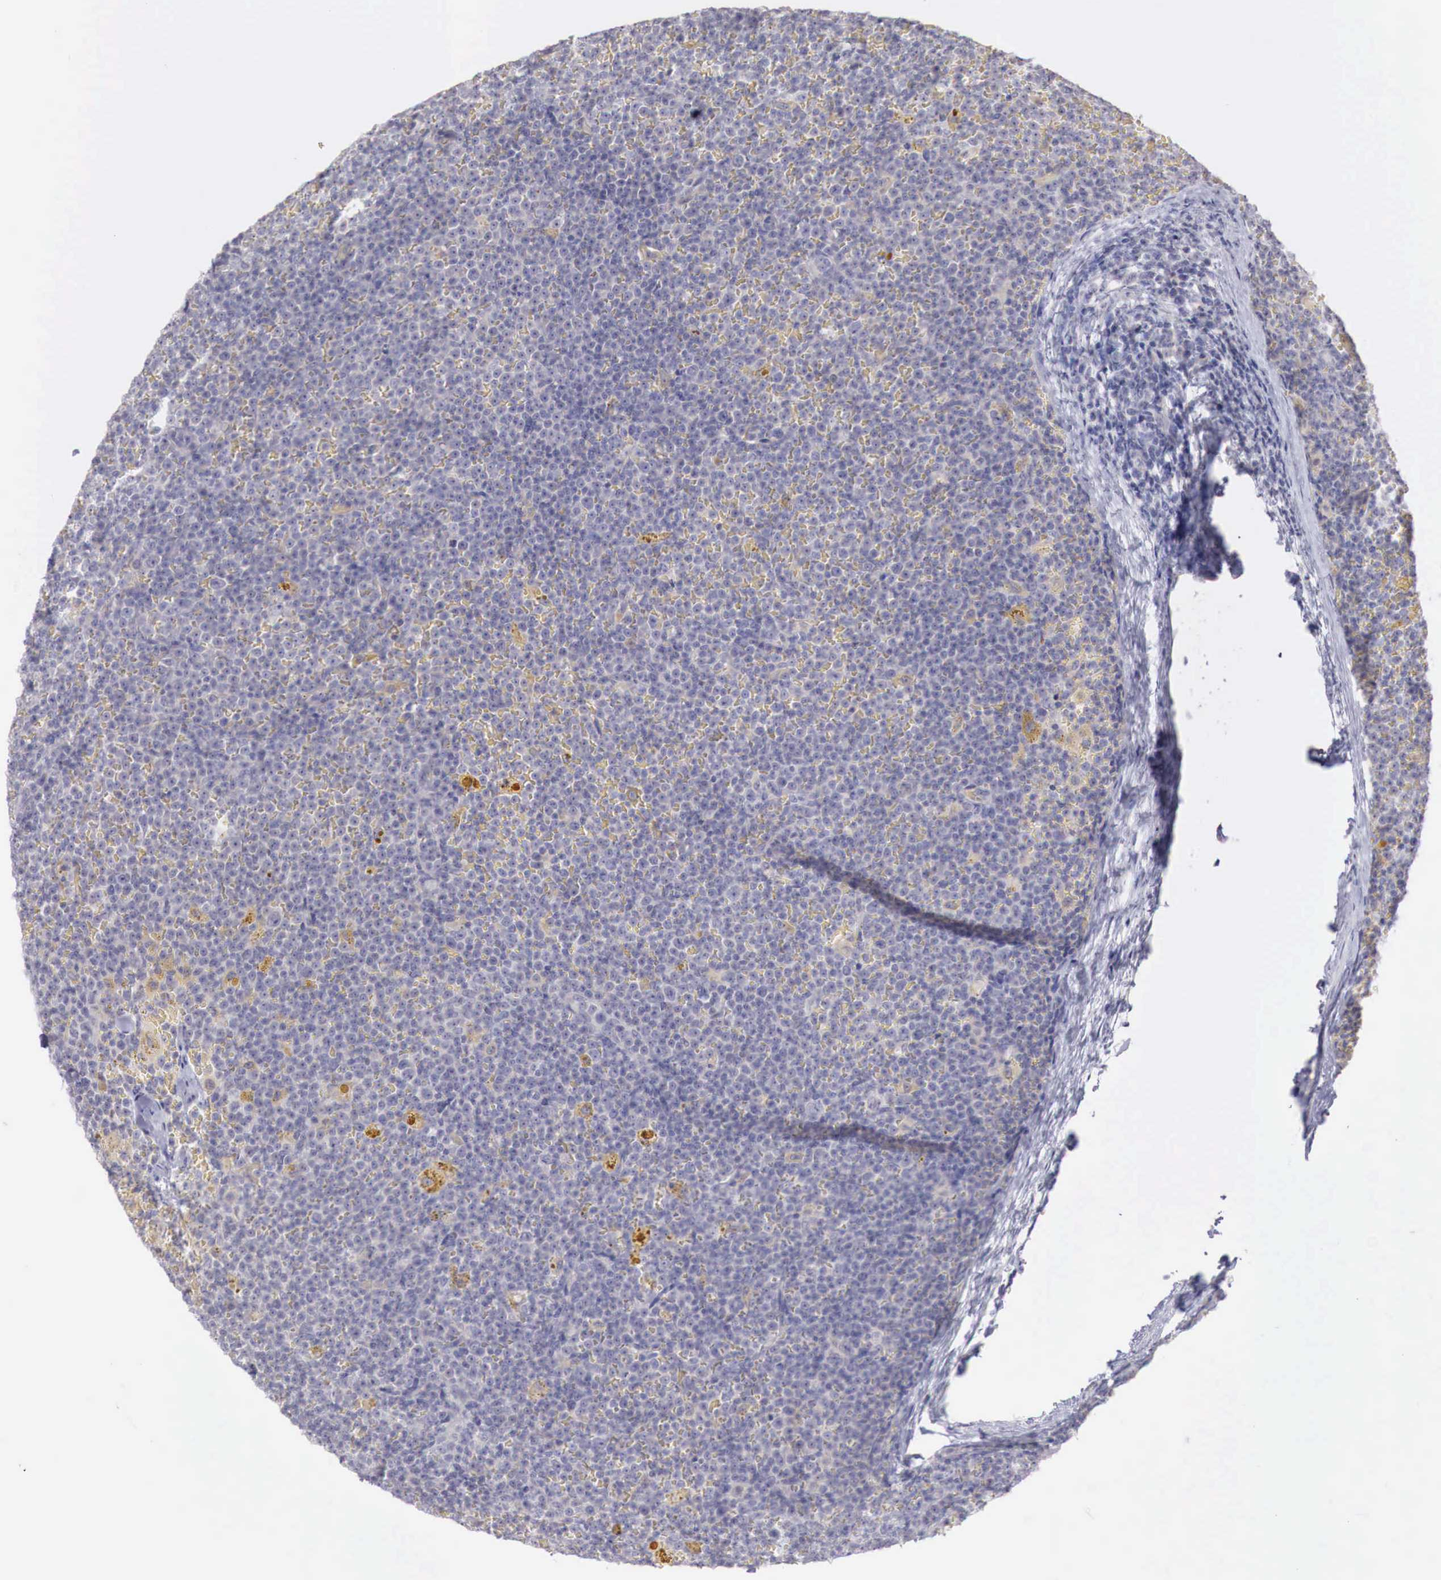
{"staining": {"intensity": "negative", "quantity": "none", "location": "none"}, "tissue": "lymphoma", "cell_type": "Tumor cells", "image_type": "cancer", "snomed": [{"axis": "morphology", "description": "Malignant lymphoma, non-Hodgkin's type, Low grade"}, {"axis": "topography", "description": "Lymph node"}], "caption": "The image demonstrates no staining of tumor cells in malignant lymphoma, non-Hodgkin's type (low-grade).", "gene": "TRIM13", "patient": {"sex": "male", "age": 50}}